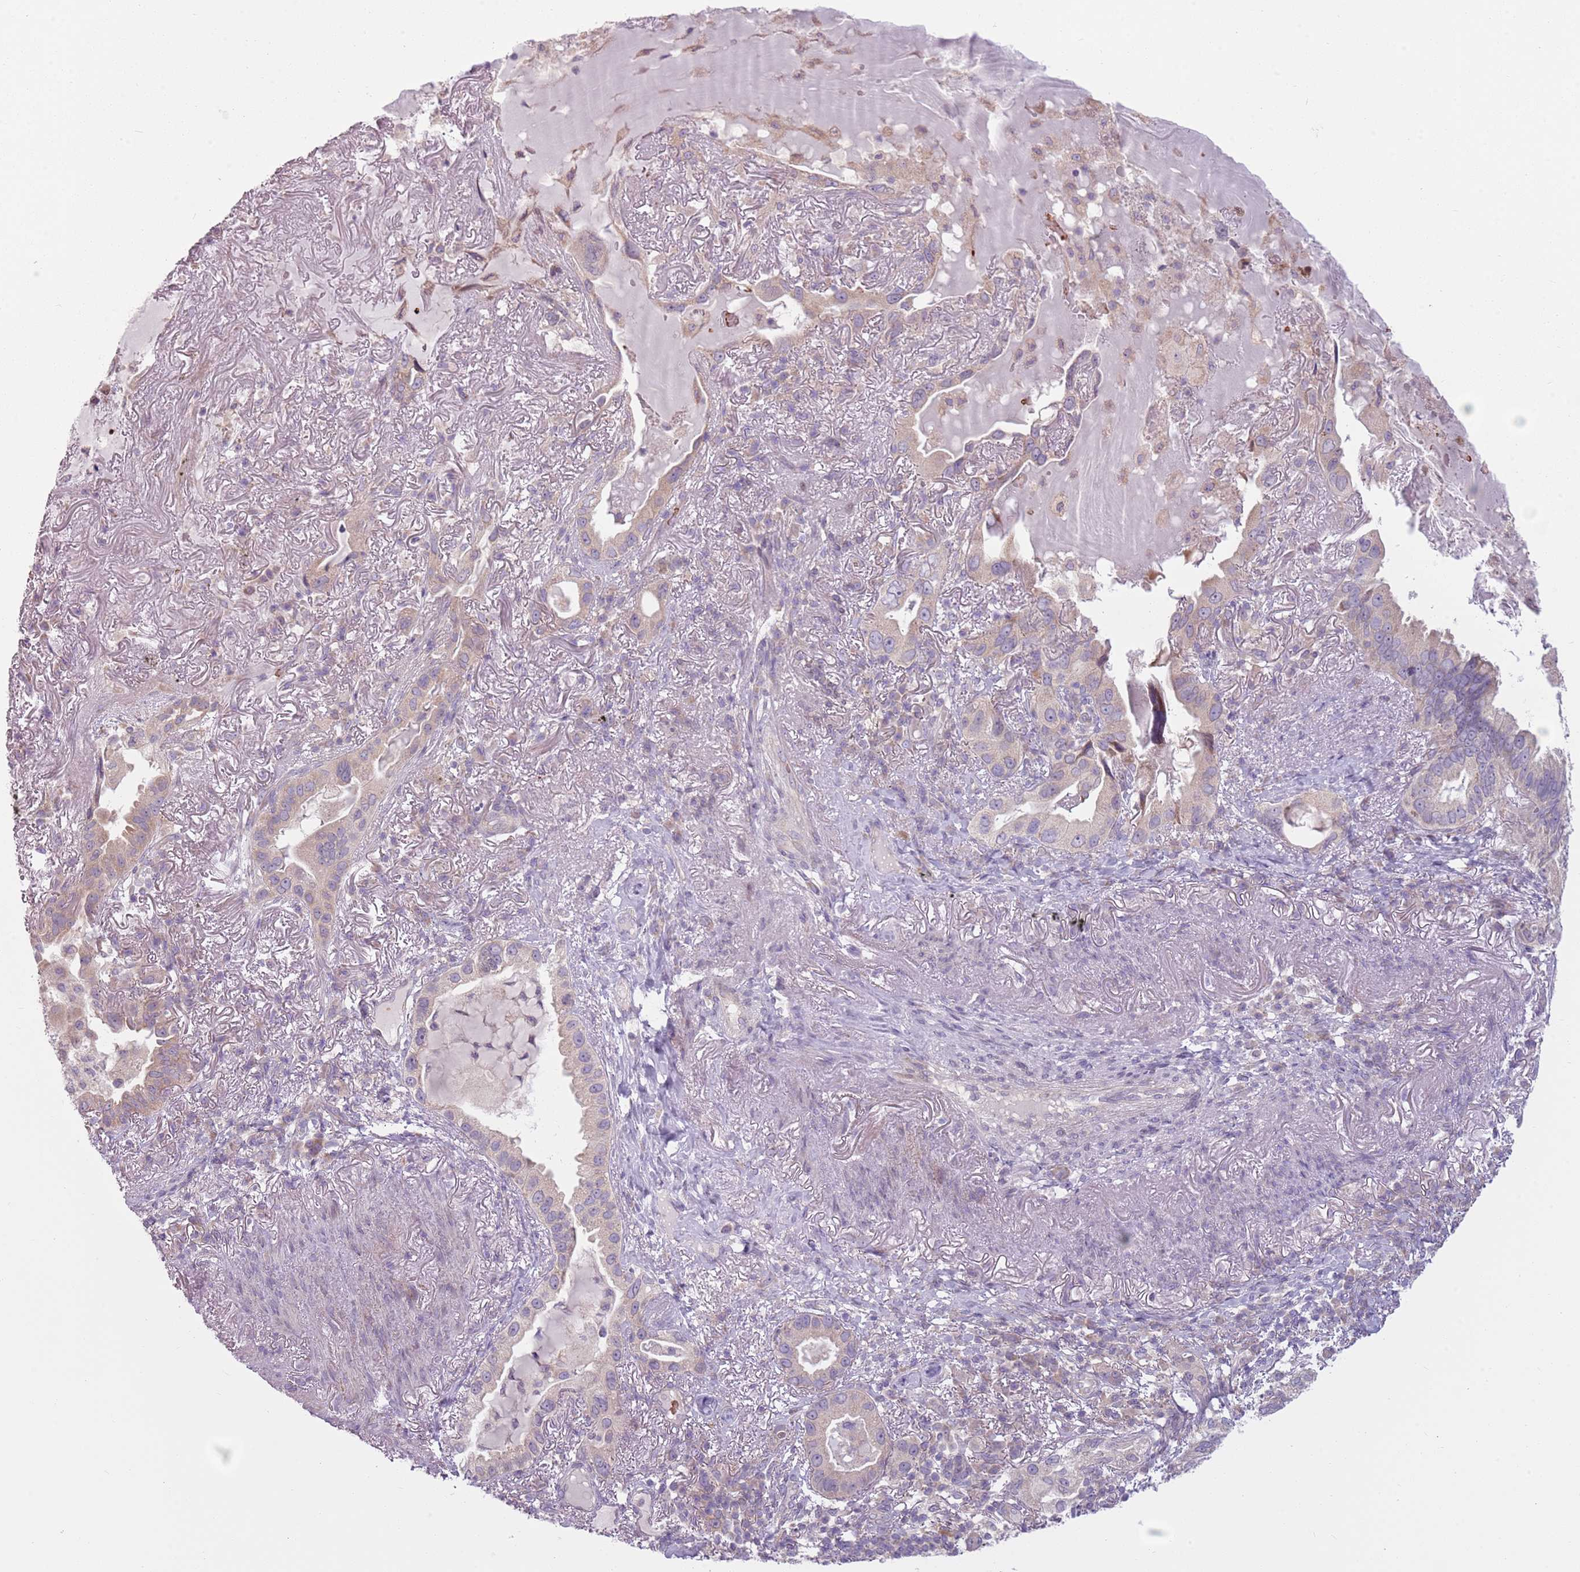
{"staining": {"intensity": "weak", "quantity": "<25%", "location": "cytoplasmic/membranous"}, "tissue": "lung cancer", "cell_type": "Tumor cells", "image_type": "cancer", "snomed": [{"axis": "morphology", "description": "Adenocarcinoma, NOS"}, {"axis": "topography", "description": "Lung"}], "caption": "IHC of adenocarcinoma (lung) shows no staining in tumor cells.", "gene": "HSPA14", "patient": {"sex": "female", "age": 69}}